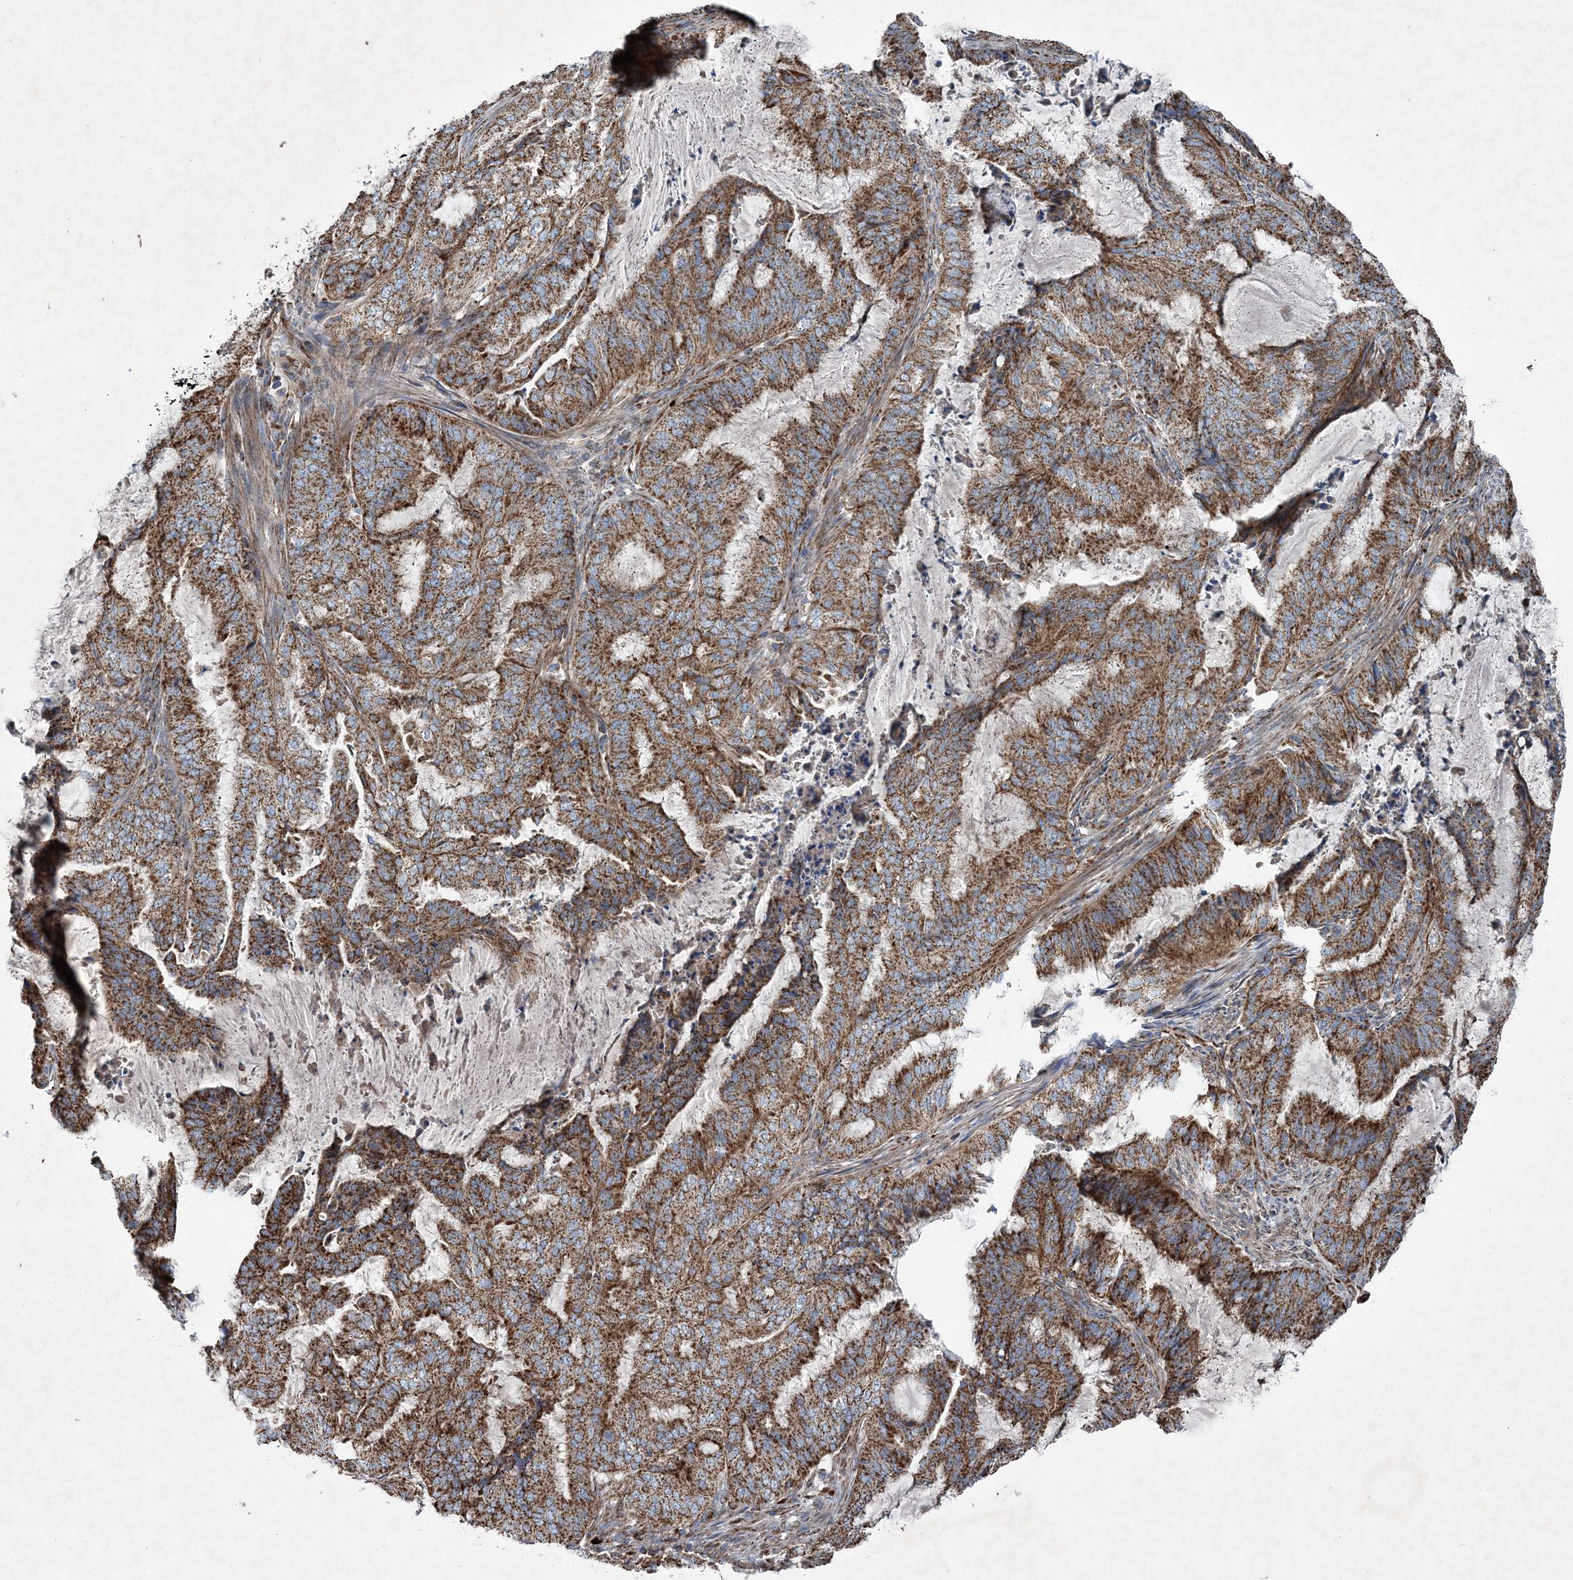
{"staining": {"intensity": "strong", "quantity": ">75%", "location": "cytoplasmic/membranous"}, "tissue": "endometrial cancer", "cell_type": "Tumor cells", "image_type": "cancer", "snomed": [{"axis": "morphology", "description": "Adenocarcinoma, NOS"}, {"axis": "topography", "description": "Endometrium"}], "caption": "Immunohistochemical staining of human endometrial cancer (adenocarcinoma) displays strong cytoplasmic/membranous protein positivity in approximately >75% of tumor cells.", "gene": "SPAG16", "patient": {"sex": "female", "age": 51}}